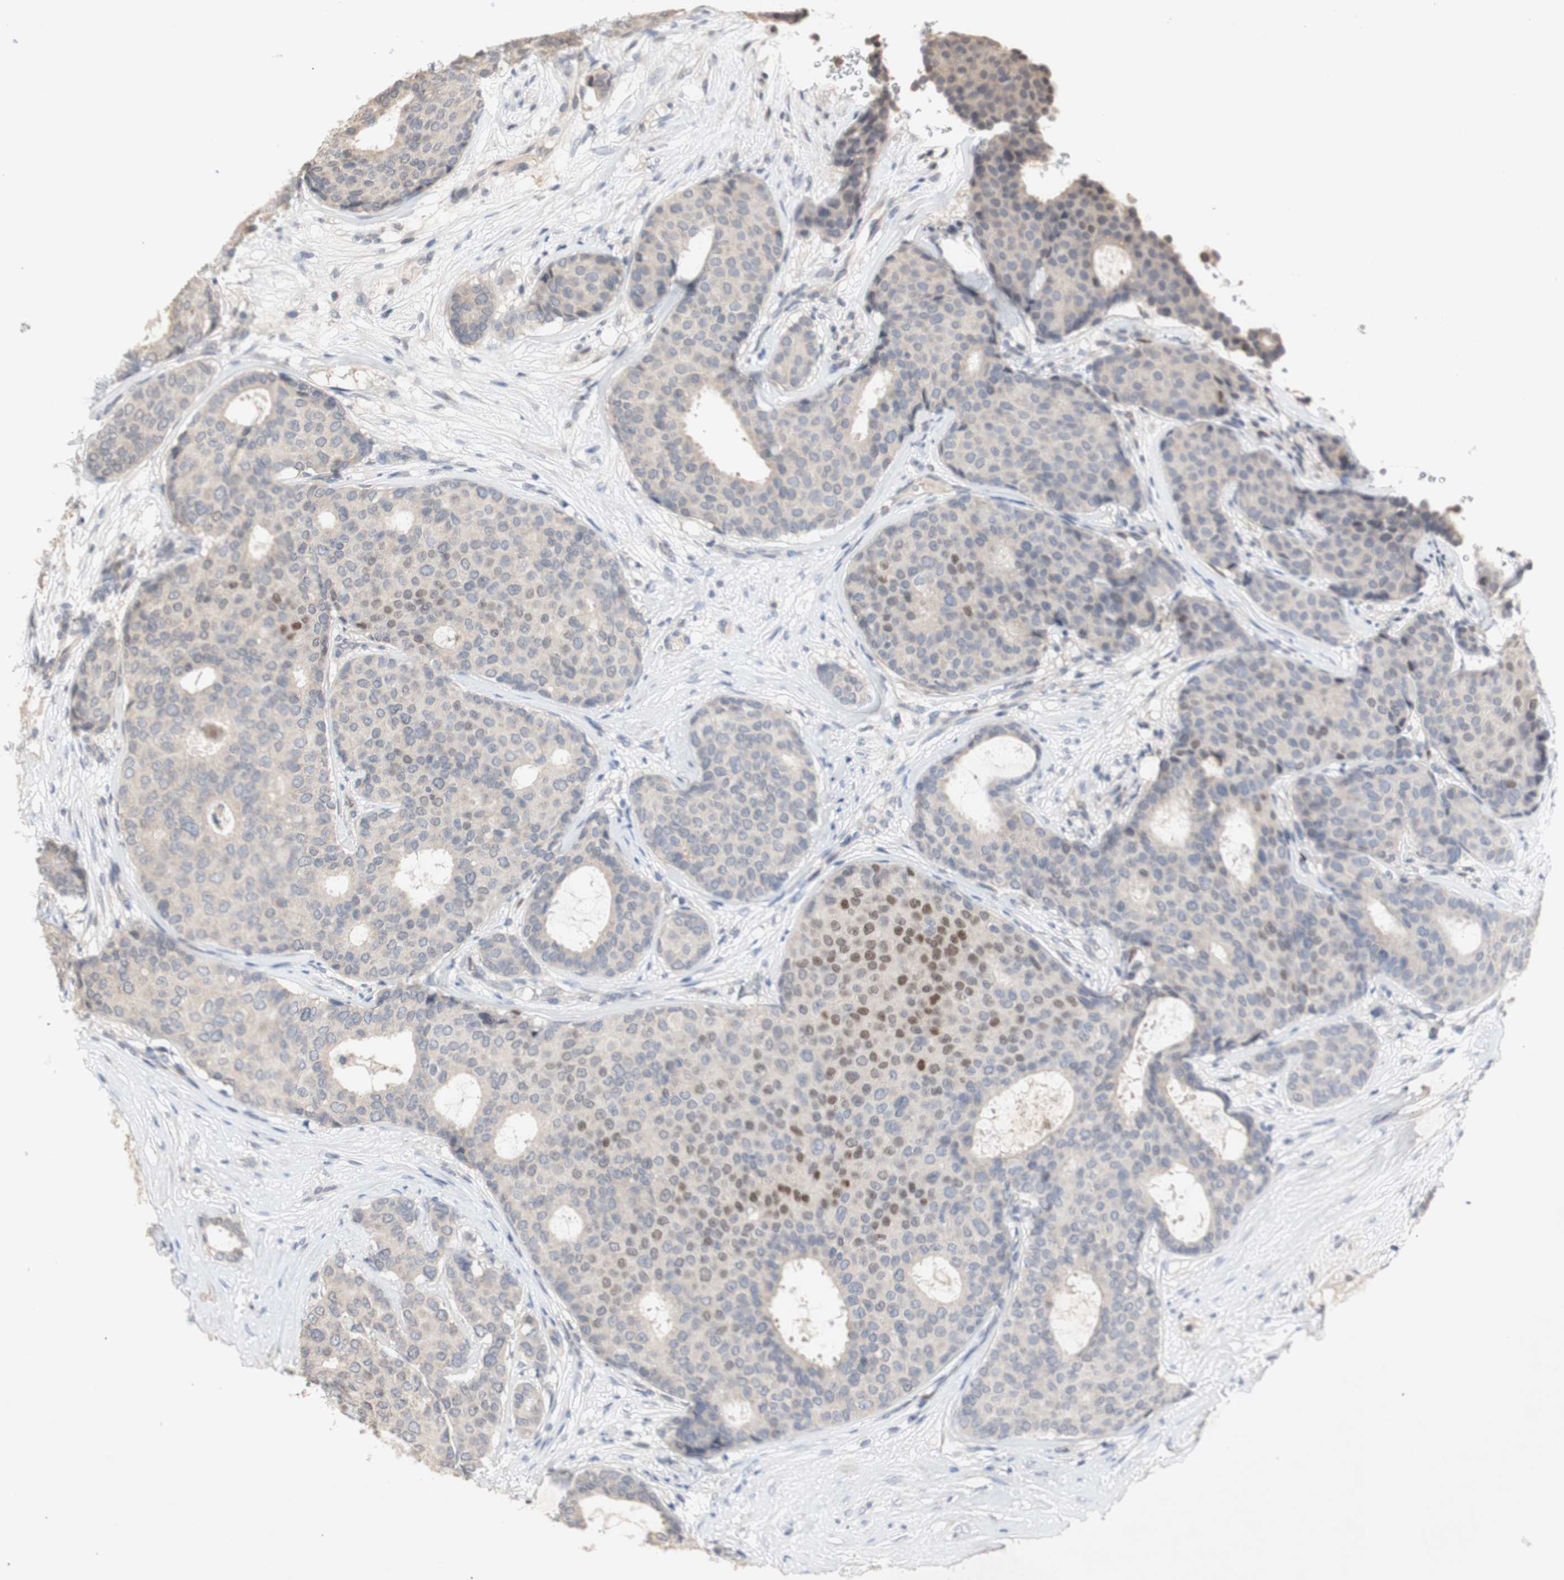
{"staining": {"intensity": "moderate", "quantity": "<25%", "location": "cytoplasmic/membranous,nuclear"}, "tissue": "breast cancer", "cell_type": "Tumor cells", "image_type": "cancer", "snomed": [{"axis": "morphology", "description": "Duct carcinoma"}, {"axis": "topography", "description": "Breast"}], "caption": "Breast intraductal carcinoma stained with a brown dye shows moderate cytoplasmic/membranous and nuclear positive expression in approximately <25% of tumor cells.", "gene": "FOSB", "patient": {"sex": "female", "age": 75}}